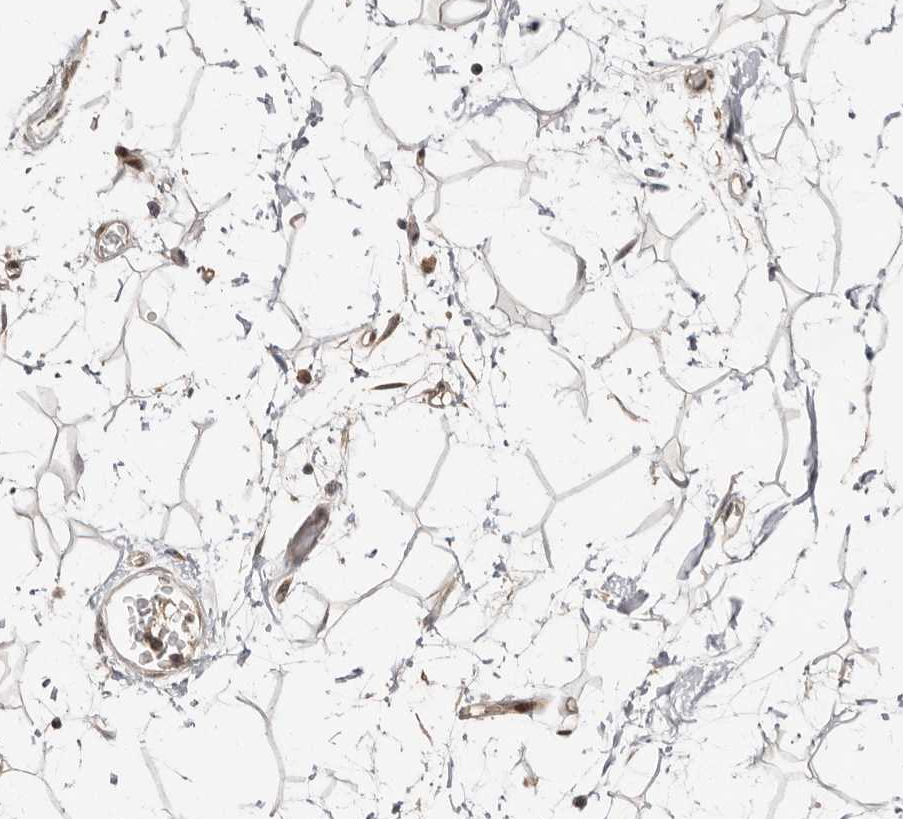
{"staining": {"intensity": "weak", "quantity": "25%-75%", "location": "cytoplasmic/membranous"}, "tissue": "adipose tissue", "cell_type": "Adipocytes", "image_type": "normal", "snomed": [{"axis": "morphology", "description": "Normal tissue, NOS"}, {"axis": "topography", "description": "Soft tissue"}], "caption": "Protein expression by IHC demonstrates weak cytoplasmic/membranous staining in about 25%-75% of adipocytes in unremarkable adipose tissue. The protein of interest is shown in brown color, while the nuclei are stained blue.", "gene": "DOP1A", "patient": {"sex": "male", "age": 72}}